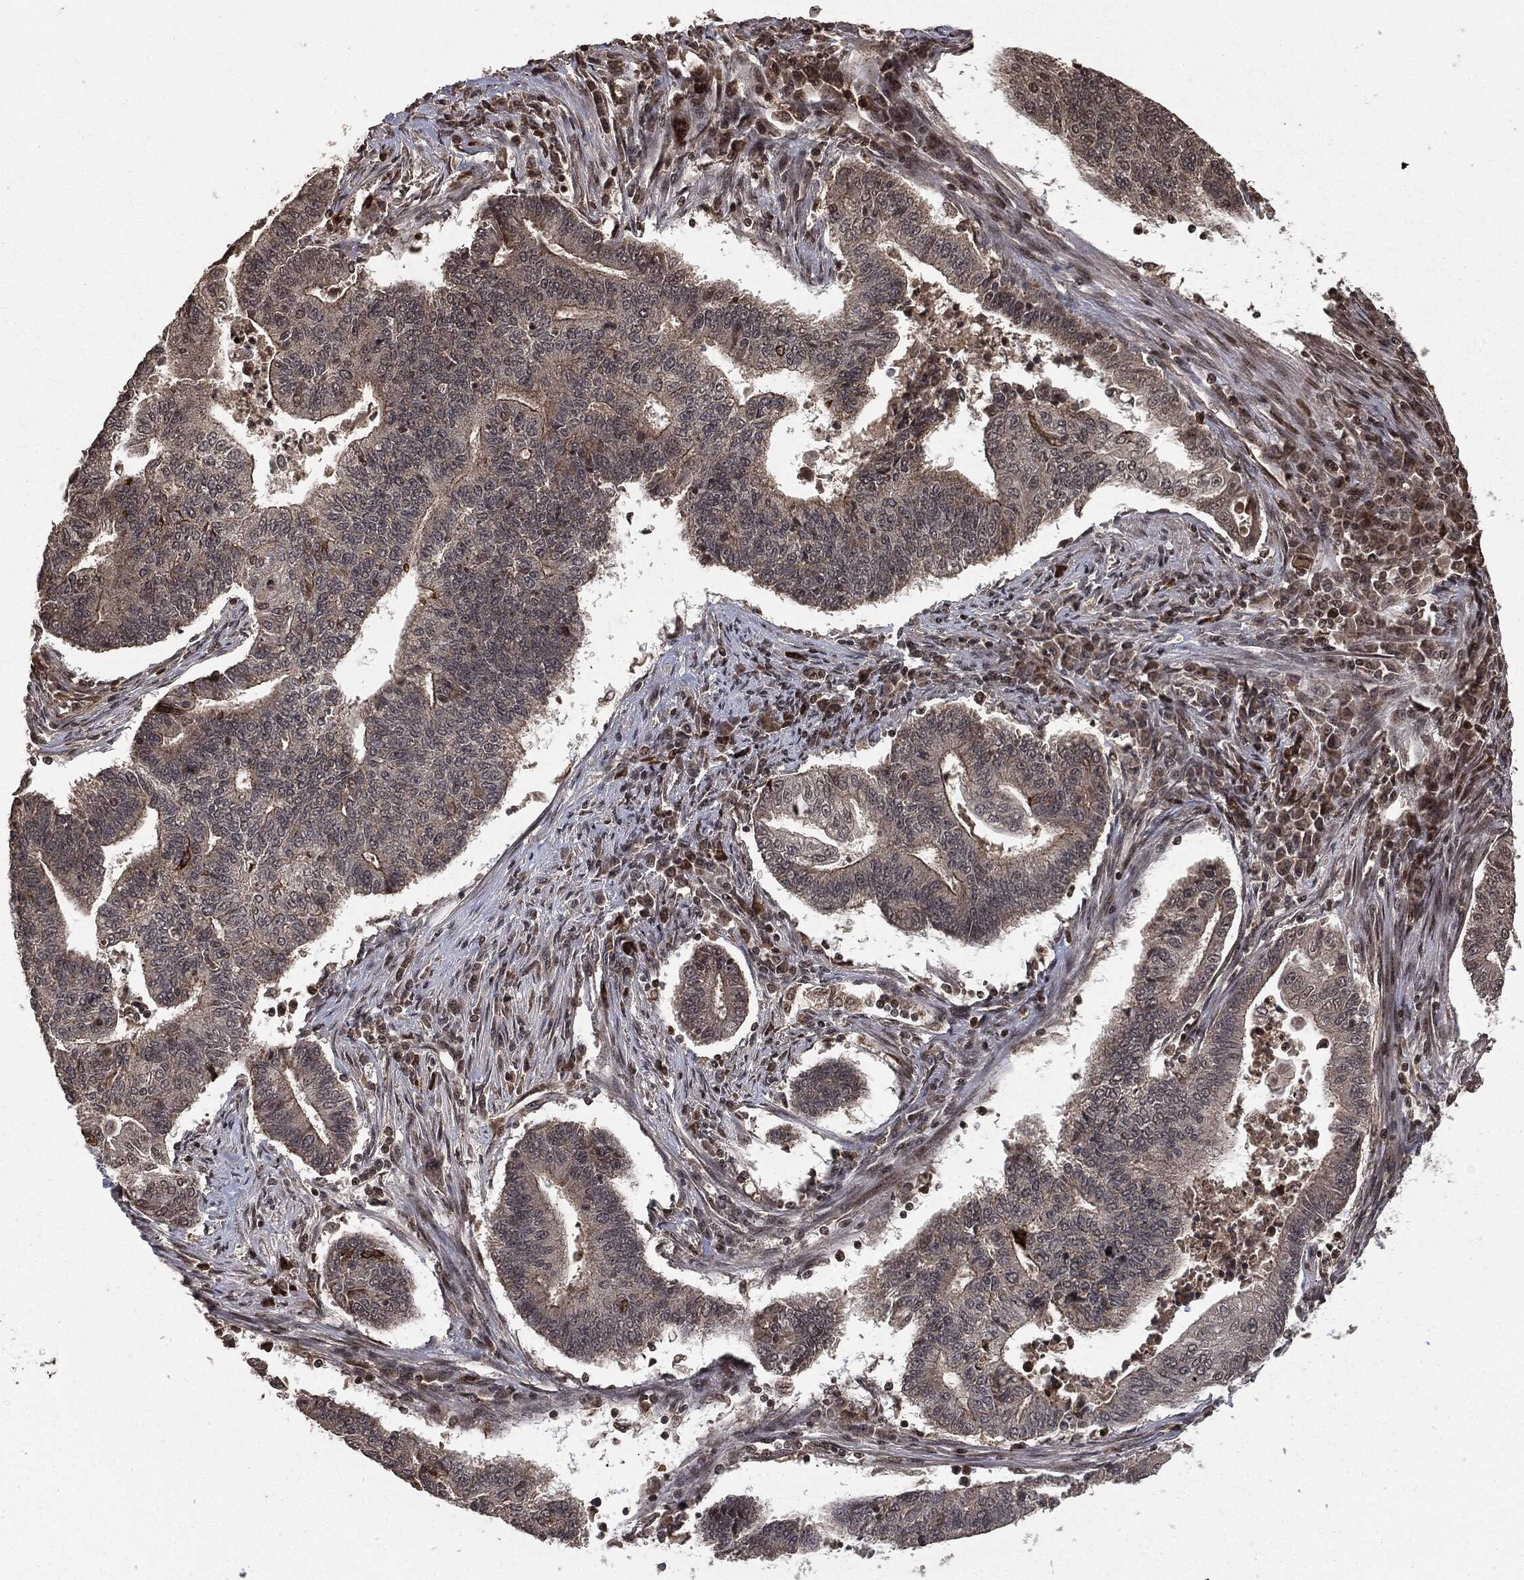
{"staining": {"intensity": "negative", "quantity": "none", "location": "none"}, "tissue": "endometrial cancer", "cell_type": "Tumor cells", "image_type": "cancer", "snomed": [{"axis": "morphology", "description": "Adenocarcinoma, NOS"}, {"axis": "topography", "description": "Uterus"}, {"axis": "topography", "description": "Endometrium"}], "caption": "Tumor cells show no significant protein expression in endometrial adenocarcinoma. (Stains: DAB immunohistochemistry with hematoxylin counter stain, Microscopy: brightfield microscopy at high magnification).", "gene": "CTDP1", "patient": {"sex": "female", "age": 54}}